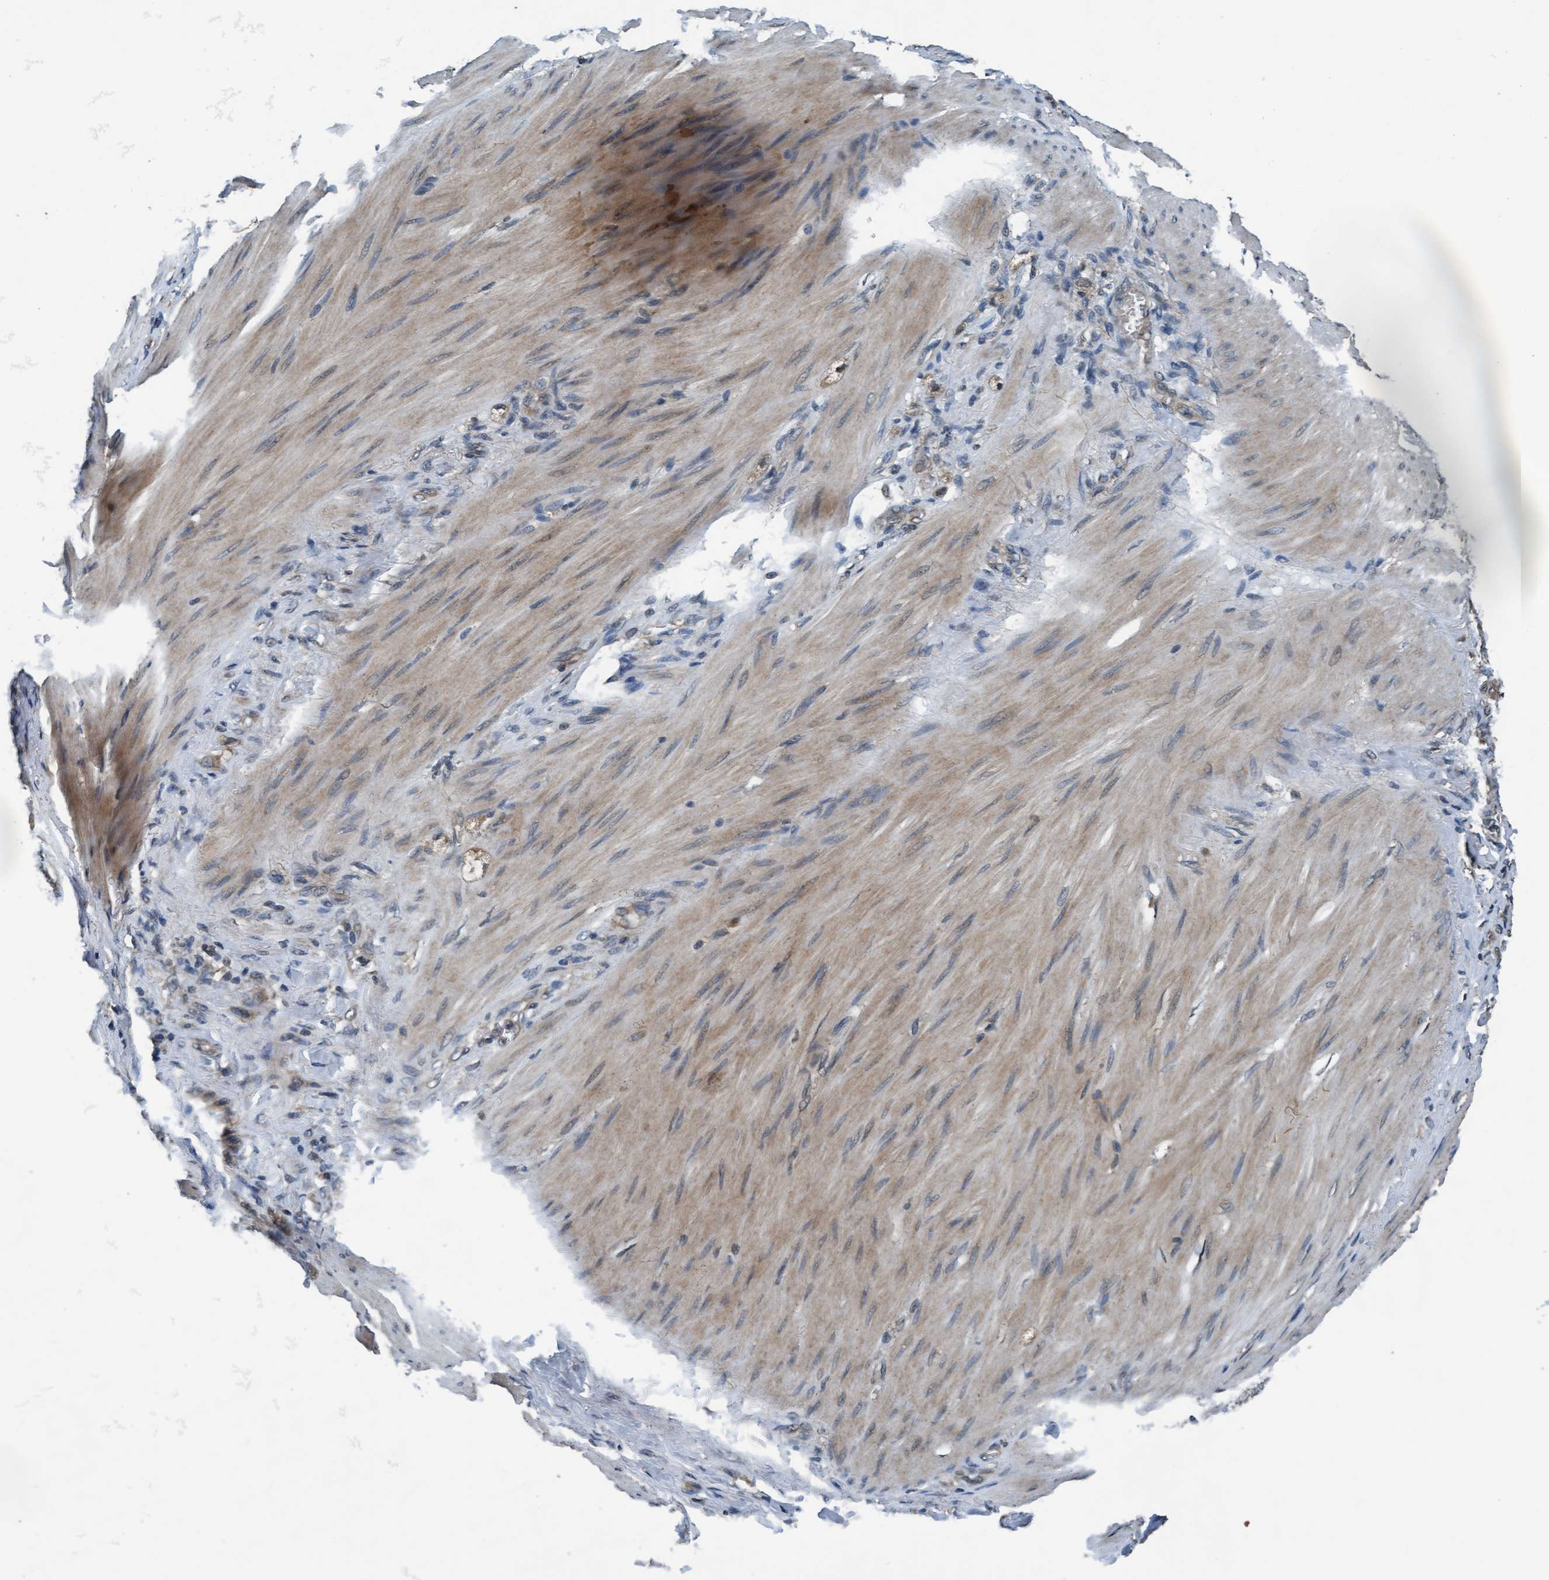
{"staining": {"intensity": "moderate", "quantity": ">75%", "location": "cytoplasmic/membranous"}, "tissue": "stomach cancer", "cell_type": "Tumor cells", "image_type": "cancer", "snomed": [{"axis": "morphology", "description": "Adenocarcinoma, NOS"}, {"axis": "topography", "description": "Stomach"}], "caption": "Immunohistochemical staining of human stomach cancer (adenocarcinoma) reveals medium levels of moderate cytoplasmic/membranous protein staining in approximately >75% of tumor cells.", "gene": "WASF1", "patient": {"sex": "male", "age": 82}}